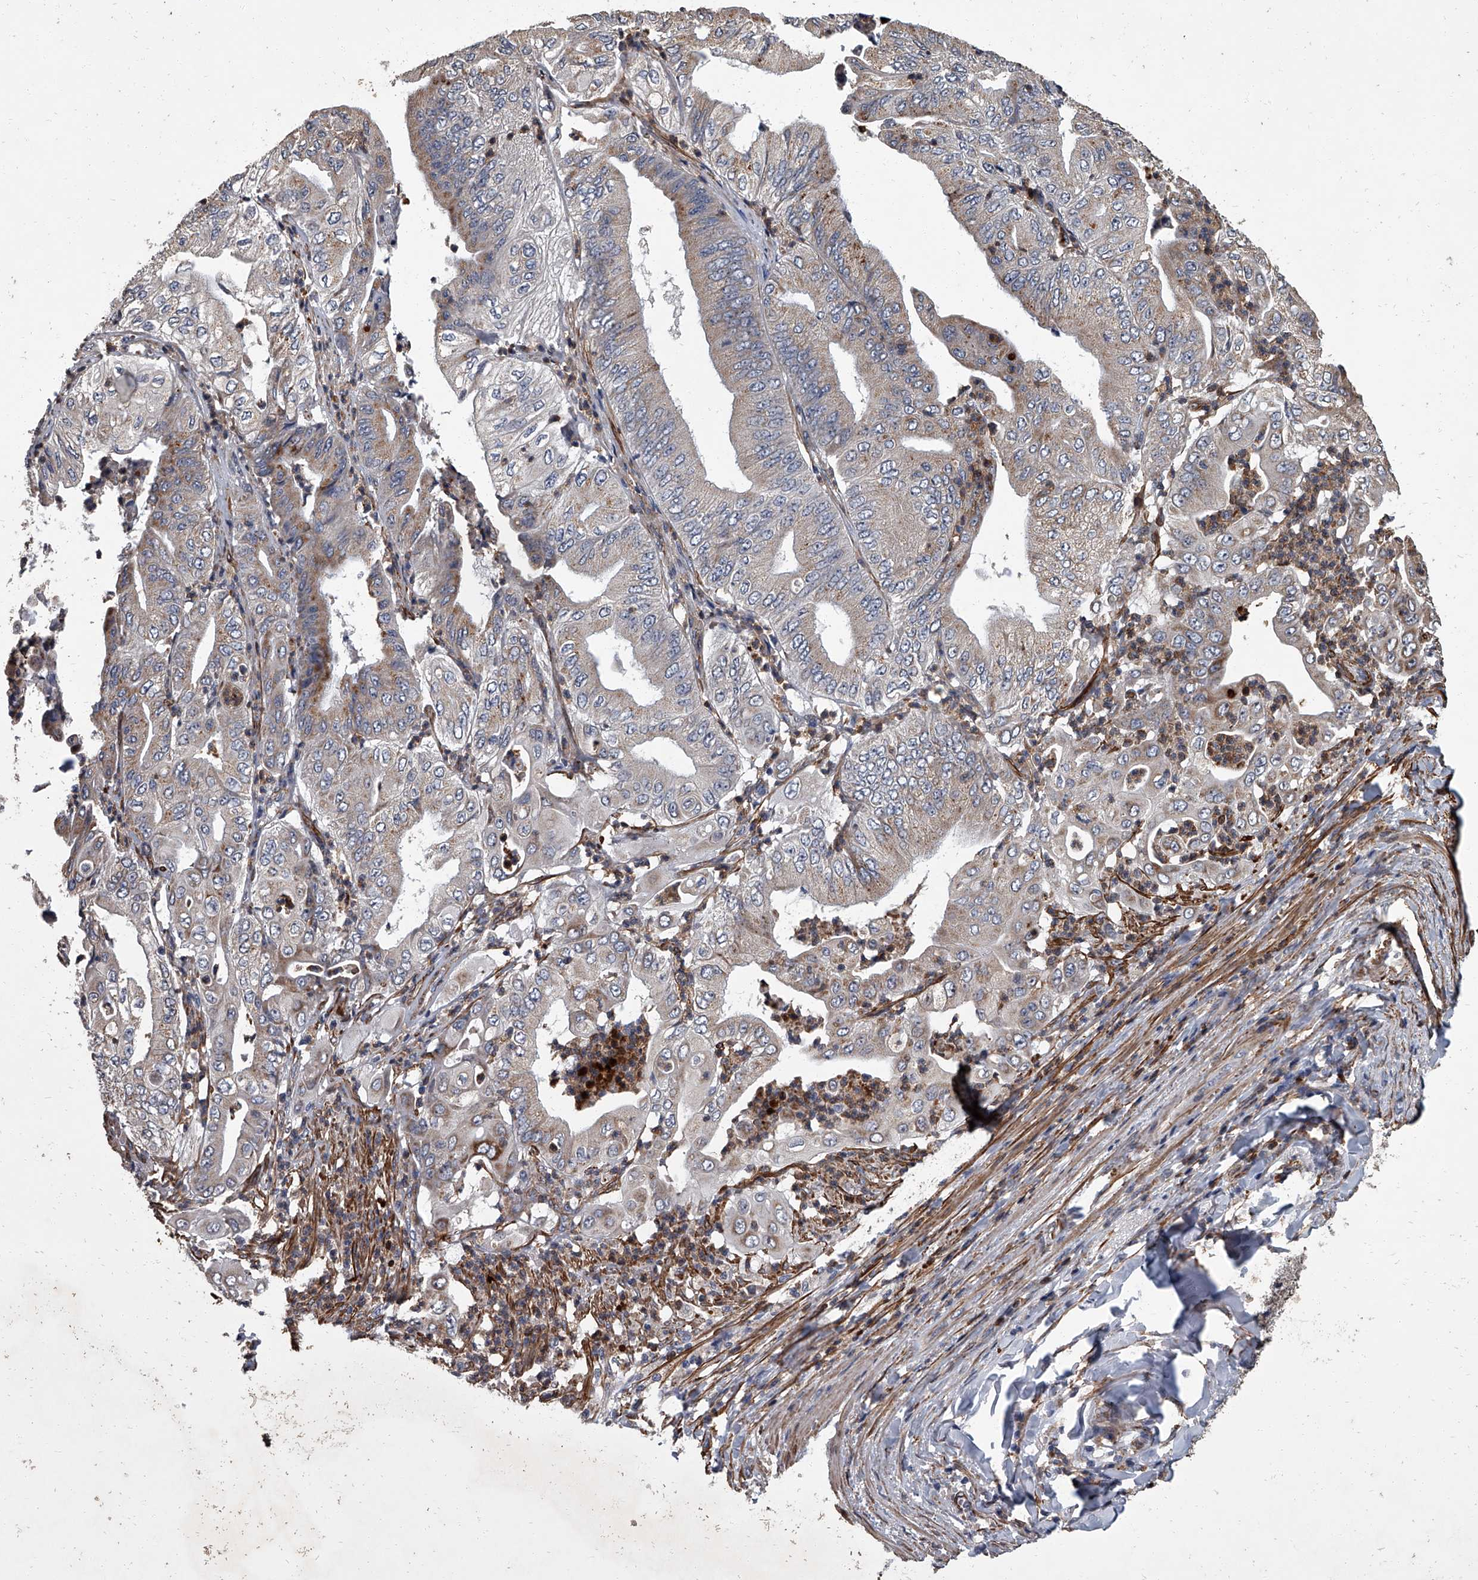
{"staining": {"intensity": "weak", "quantity": "<25%", "location": "cytoplasmic/membranous"}, "tissue": "pancreatic cancer", "cell_type": "Tumor cells", "image_type": "cancer", "snomed": [{"axis": "morphology", "description": "Adenocarcinoma, NOS"}, {"axis": "topography", "description": "Pancreas"}], "caption": "DAB immunohistochemical staining of human pancreatic adenocarcinoma shows no significant positivity in tumor cells.", "gene": "SIRT4", "patient": {"sex": "female", "age": 77}}